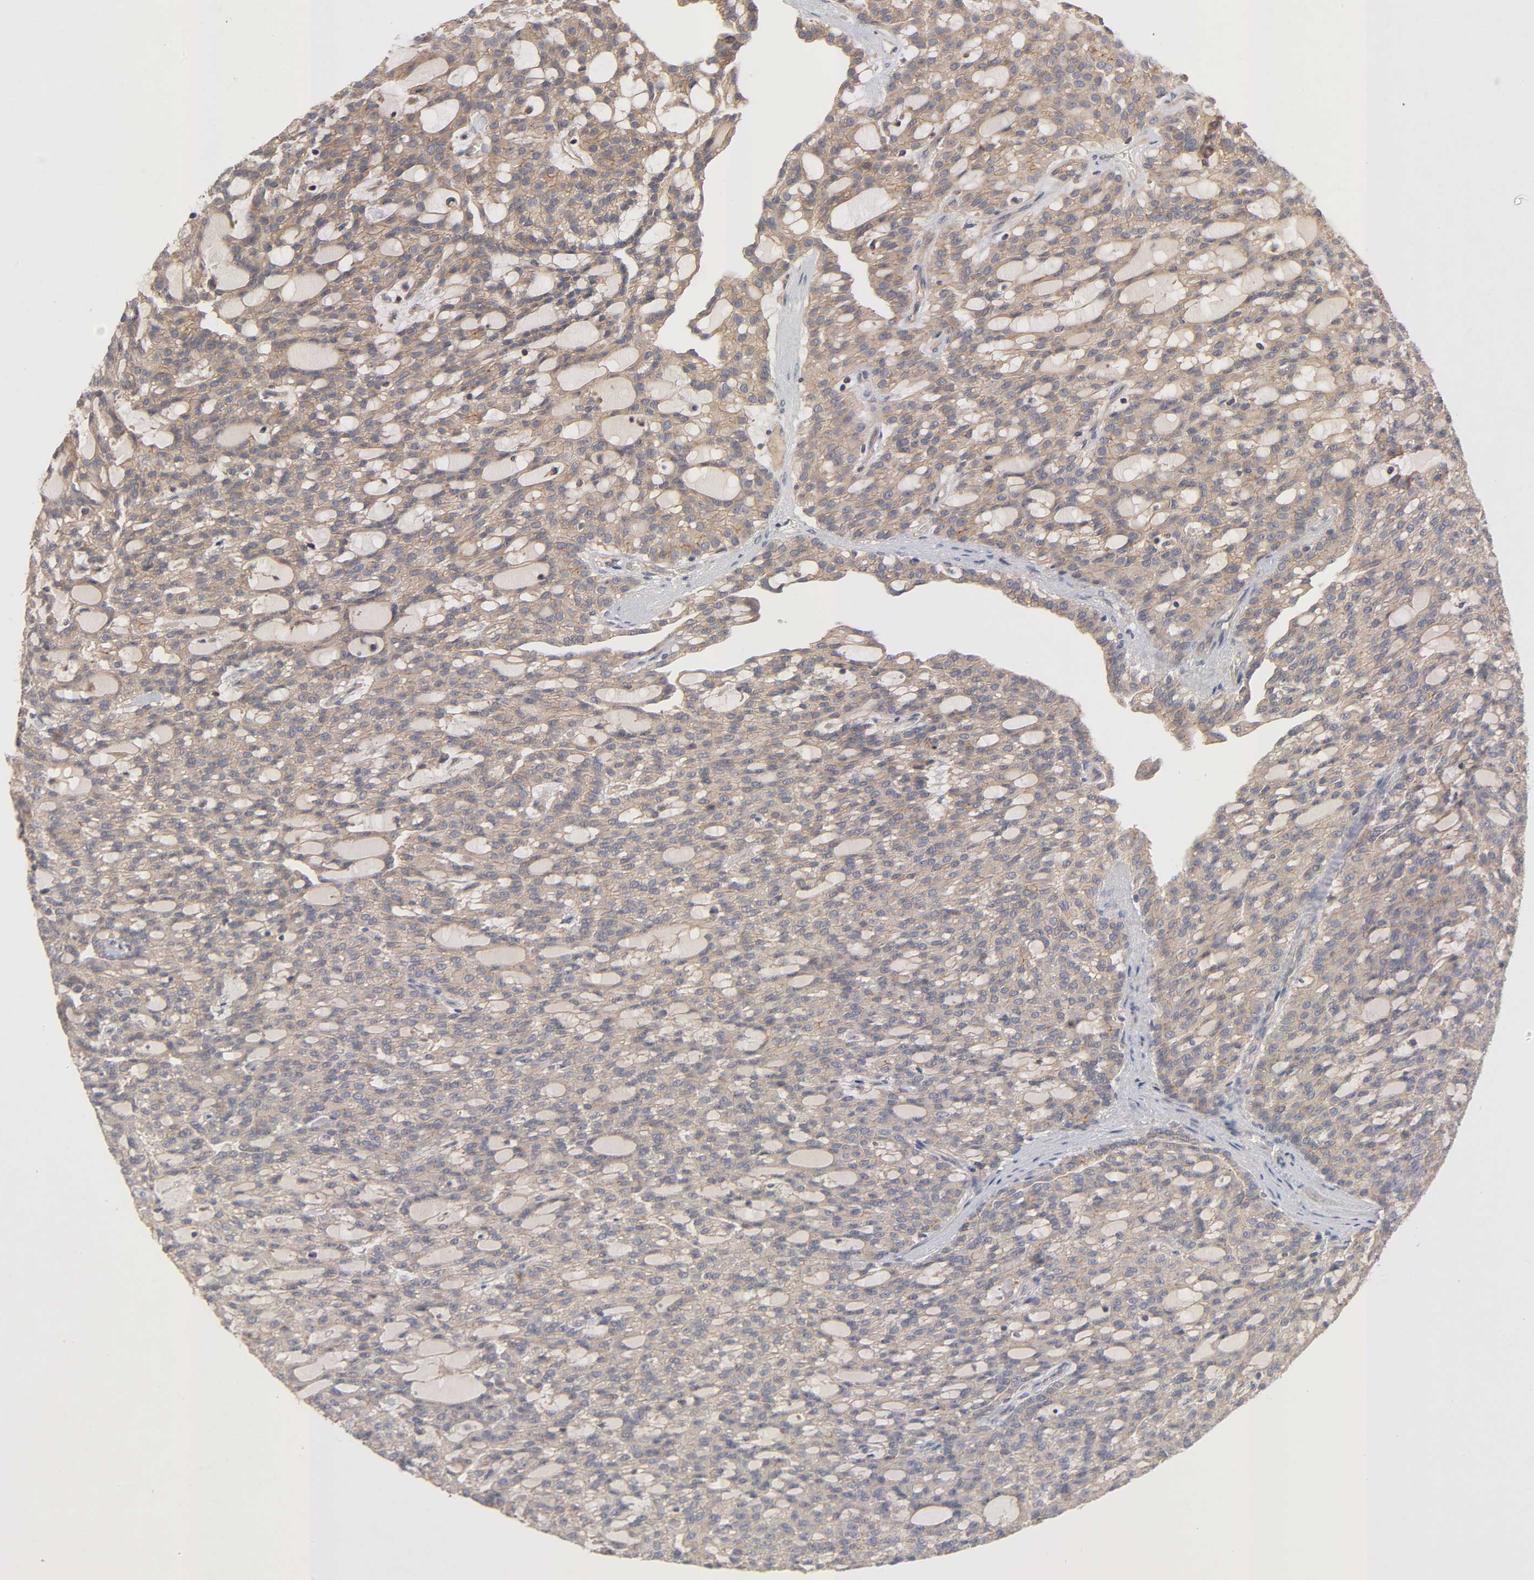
{"staining": {"intensity": "moderate", "quantity": ">75%", "location": "cytoplasmic/membranous"}, "tissue": "renal cancer", "cell_type": "Tumor cells", "image_type": "cancer", "snomed": [{"axis": "morphology", "description": "Adenocarcinoma, NOS"}, {"axis": "topography", "description": "Kidney"}], "caption": "A brown stain labels moderate cytoplasmic/membranous positivity of a protein in human renal cancer (adenocarcinoma) tumor cells. The protein is shown in brown color, while the nuclei are stained blue.", "gene": "PDZD11", "patient": {"sex": "male", "age": 63}}